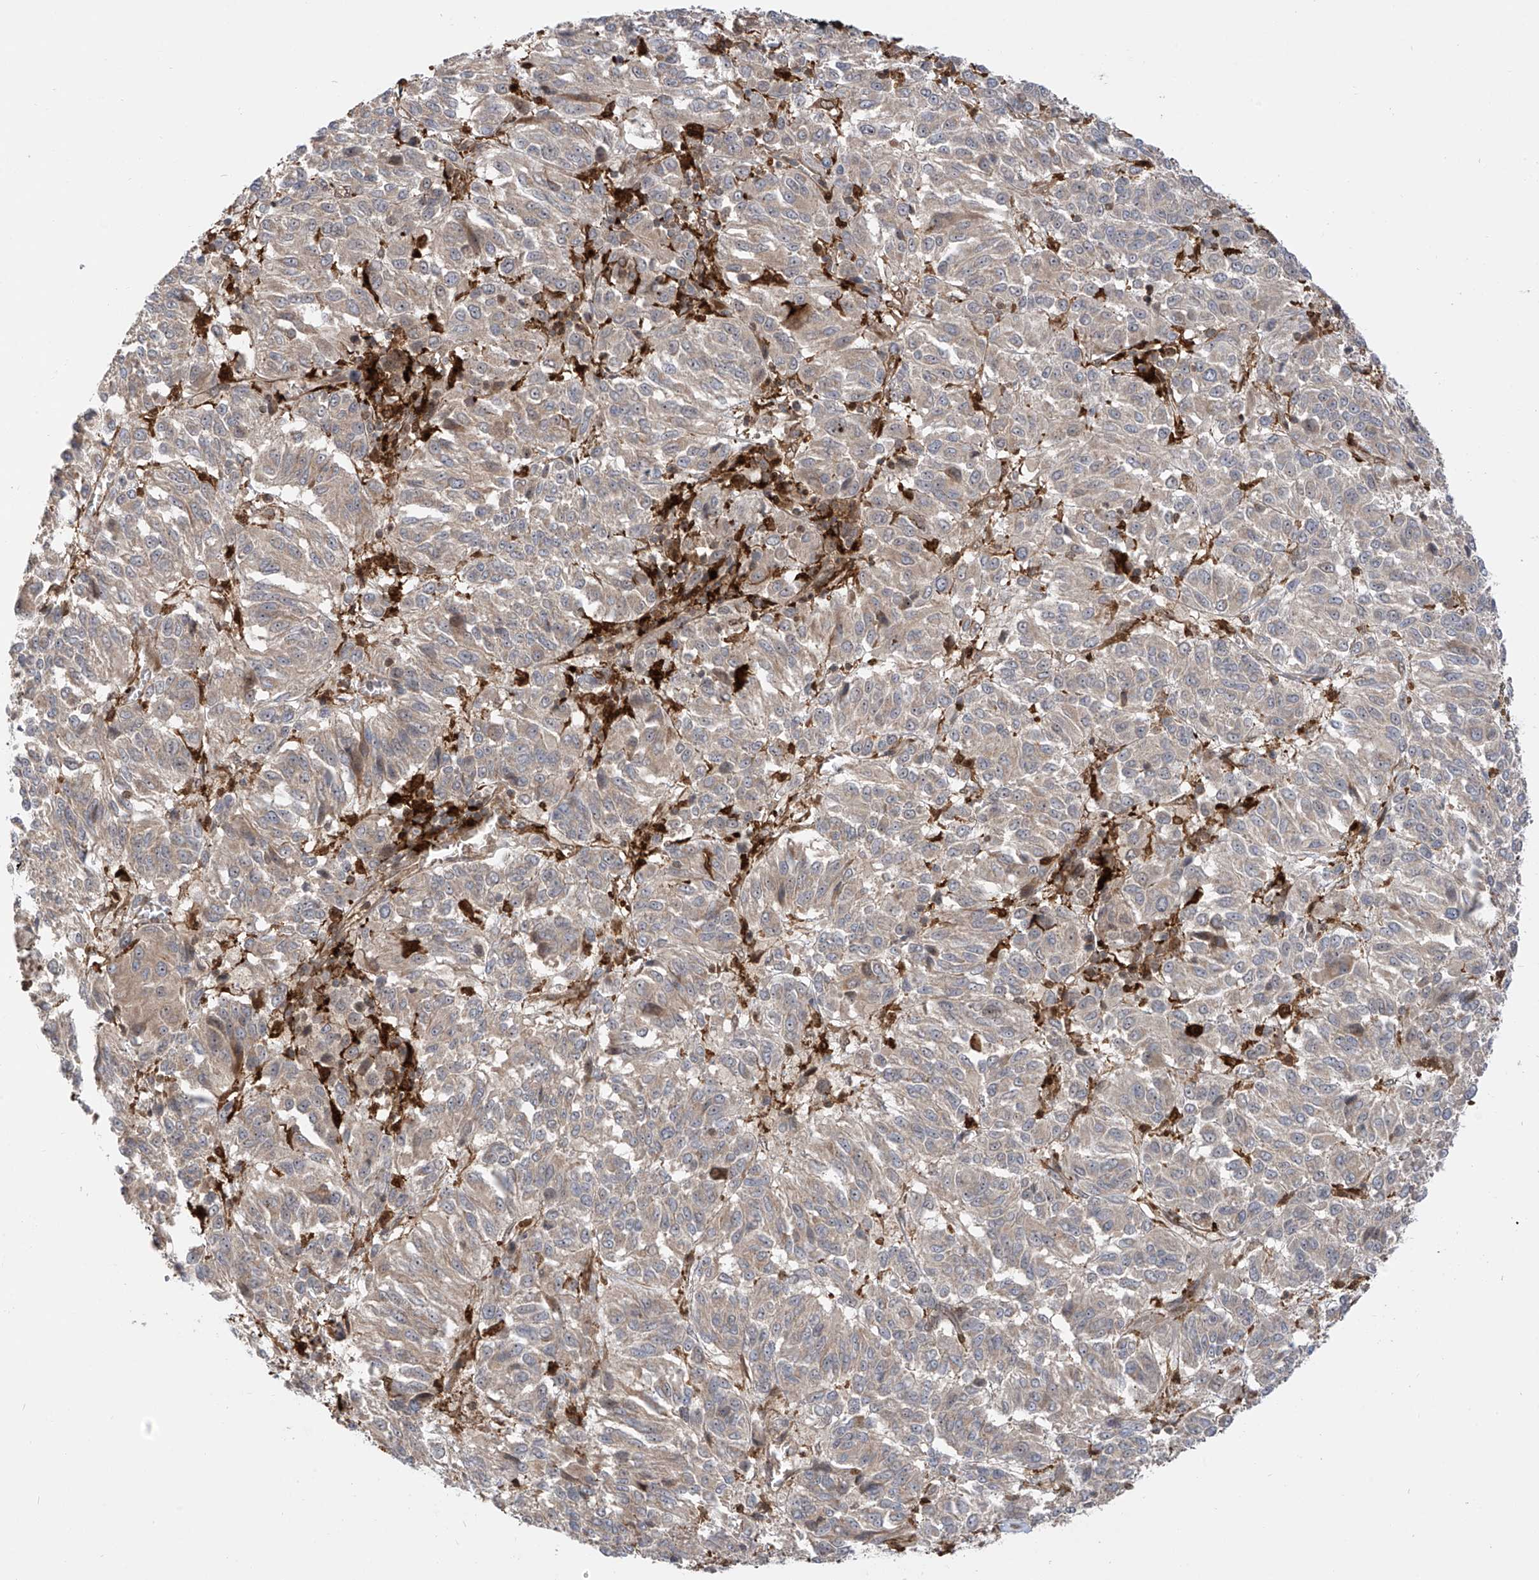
{"staining": {"intensity": "weak", "quantity": "25%-75%", "location": "cytoplasmic/membranous"}, "tissue": "melanoma", "cell_type": "Tumor cells", "image_type": "cancer", "snomed": [{"axis": "morphology", "description": "Malignant melanoma, Metastatic site"}, {"axis": "topography", "description": "Lung"}], "caption": "Malignant melanoma (metastatic site) stained with a brown dye reveals weak cytoplasmic/membranous positive staining in about 25%-75% of tumor cells.", "gene": "ATAD2B", "patient": {"sex": "male", "age": 64}}